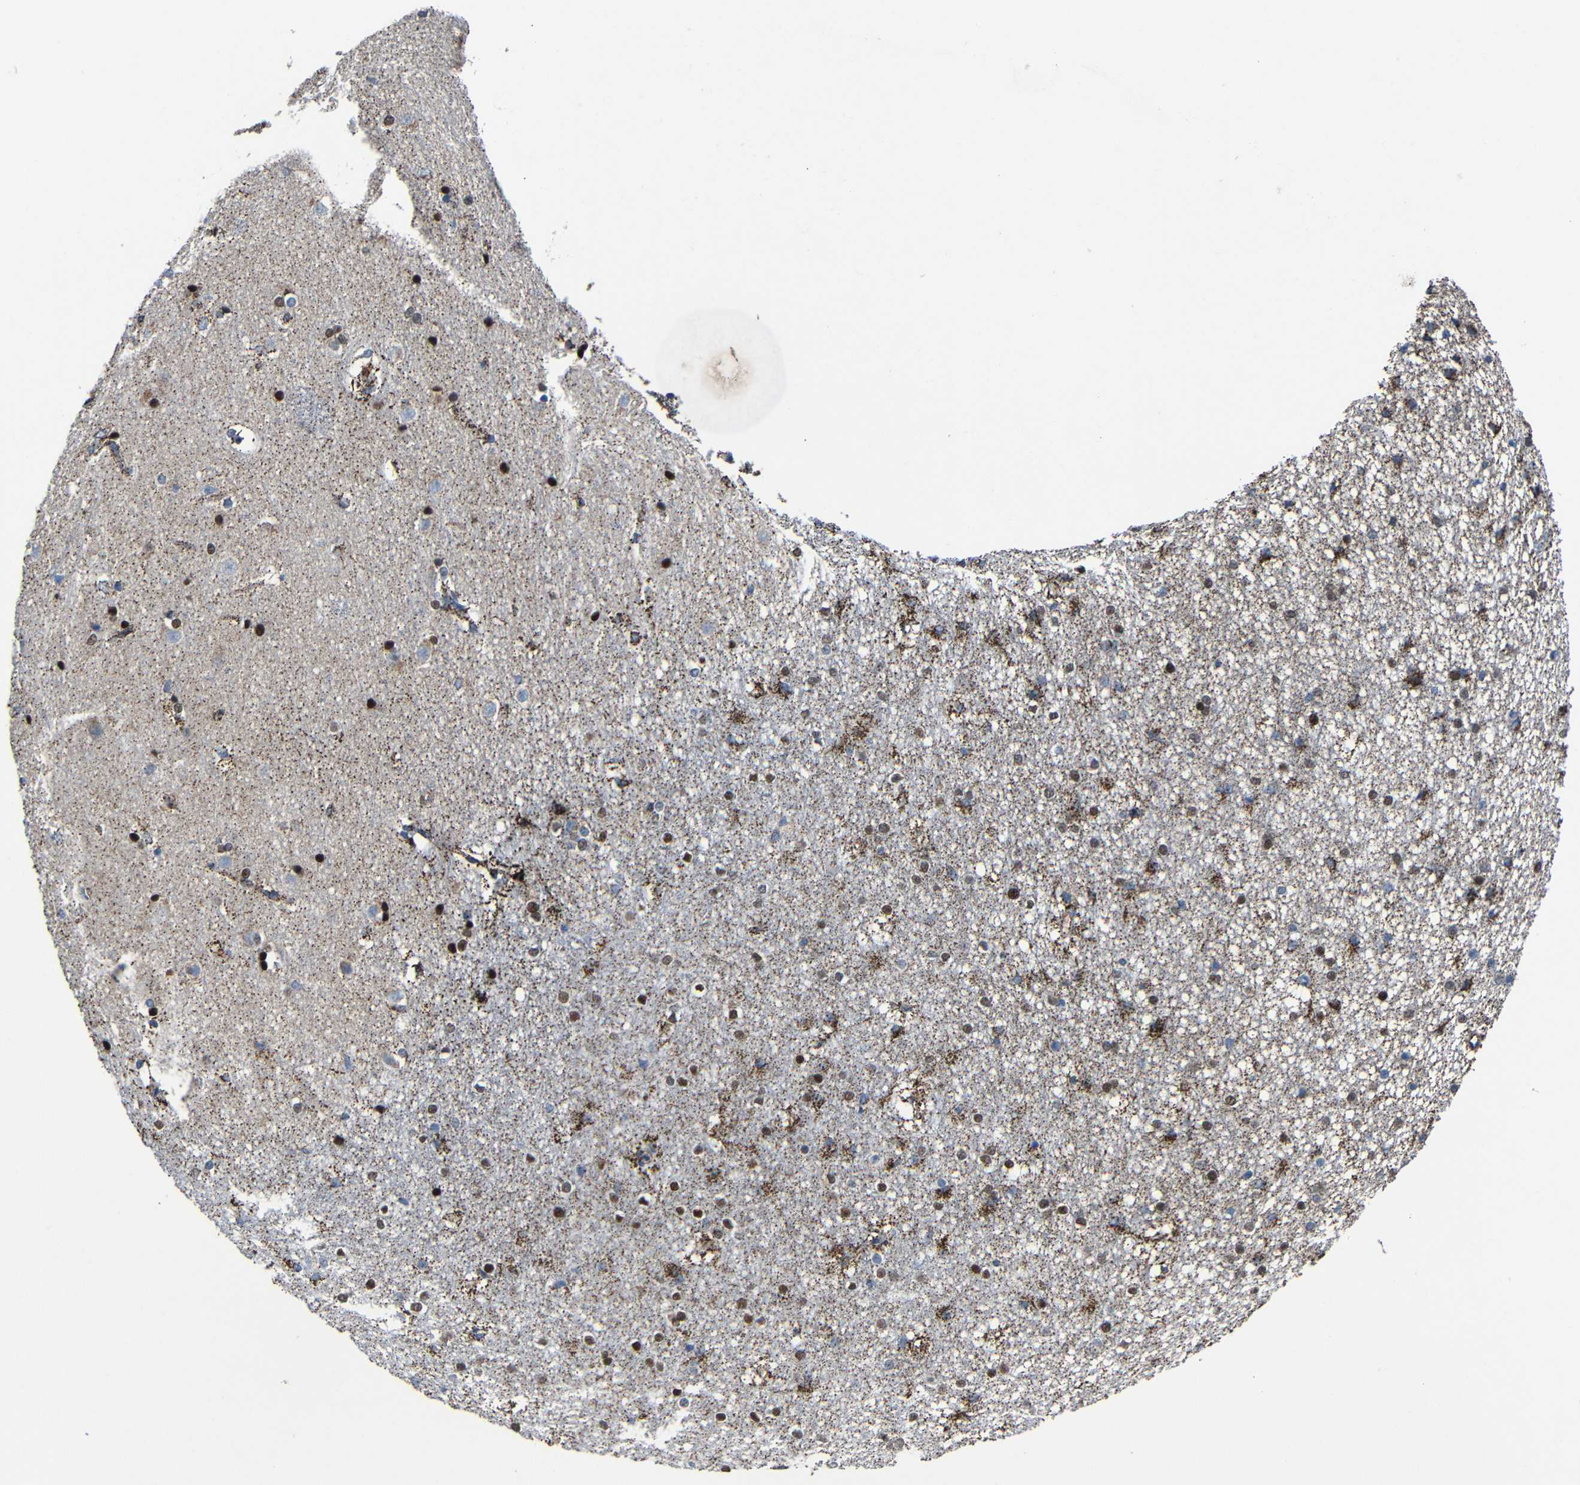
{"staining": {"intensity": "strong", "quantity": "25%-75%", "location": "cytoplasmic/membranous,nuclear"}, "tissue": "caudate", "cell_type": "Glial cells", "image_type": "normal", "snomed": [{"axis": "morphology", "description": "Normal tissue, NOS"}, {"axis": "topography", "description": "Lateral ventricle wall"}], "caption": "Immunohistochemical staining of normal human caudate shows 25%-75% levels of strong cytoplasmic/membranous,nuclear protein expression in approximately 25%-75% of glial cells.", "gene": "CA5B", "patient": {"sex": "female", "age": 19}}